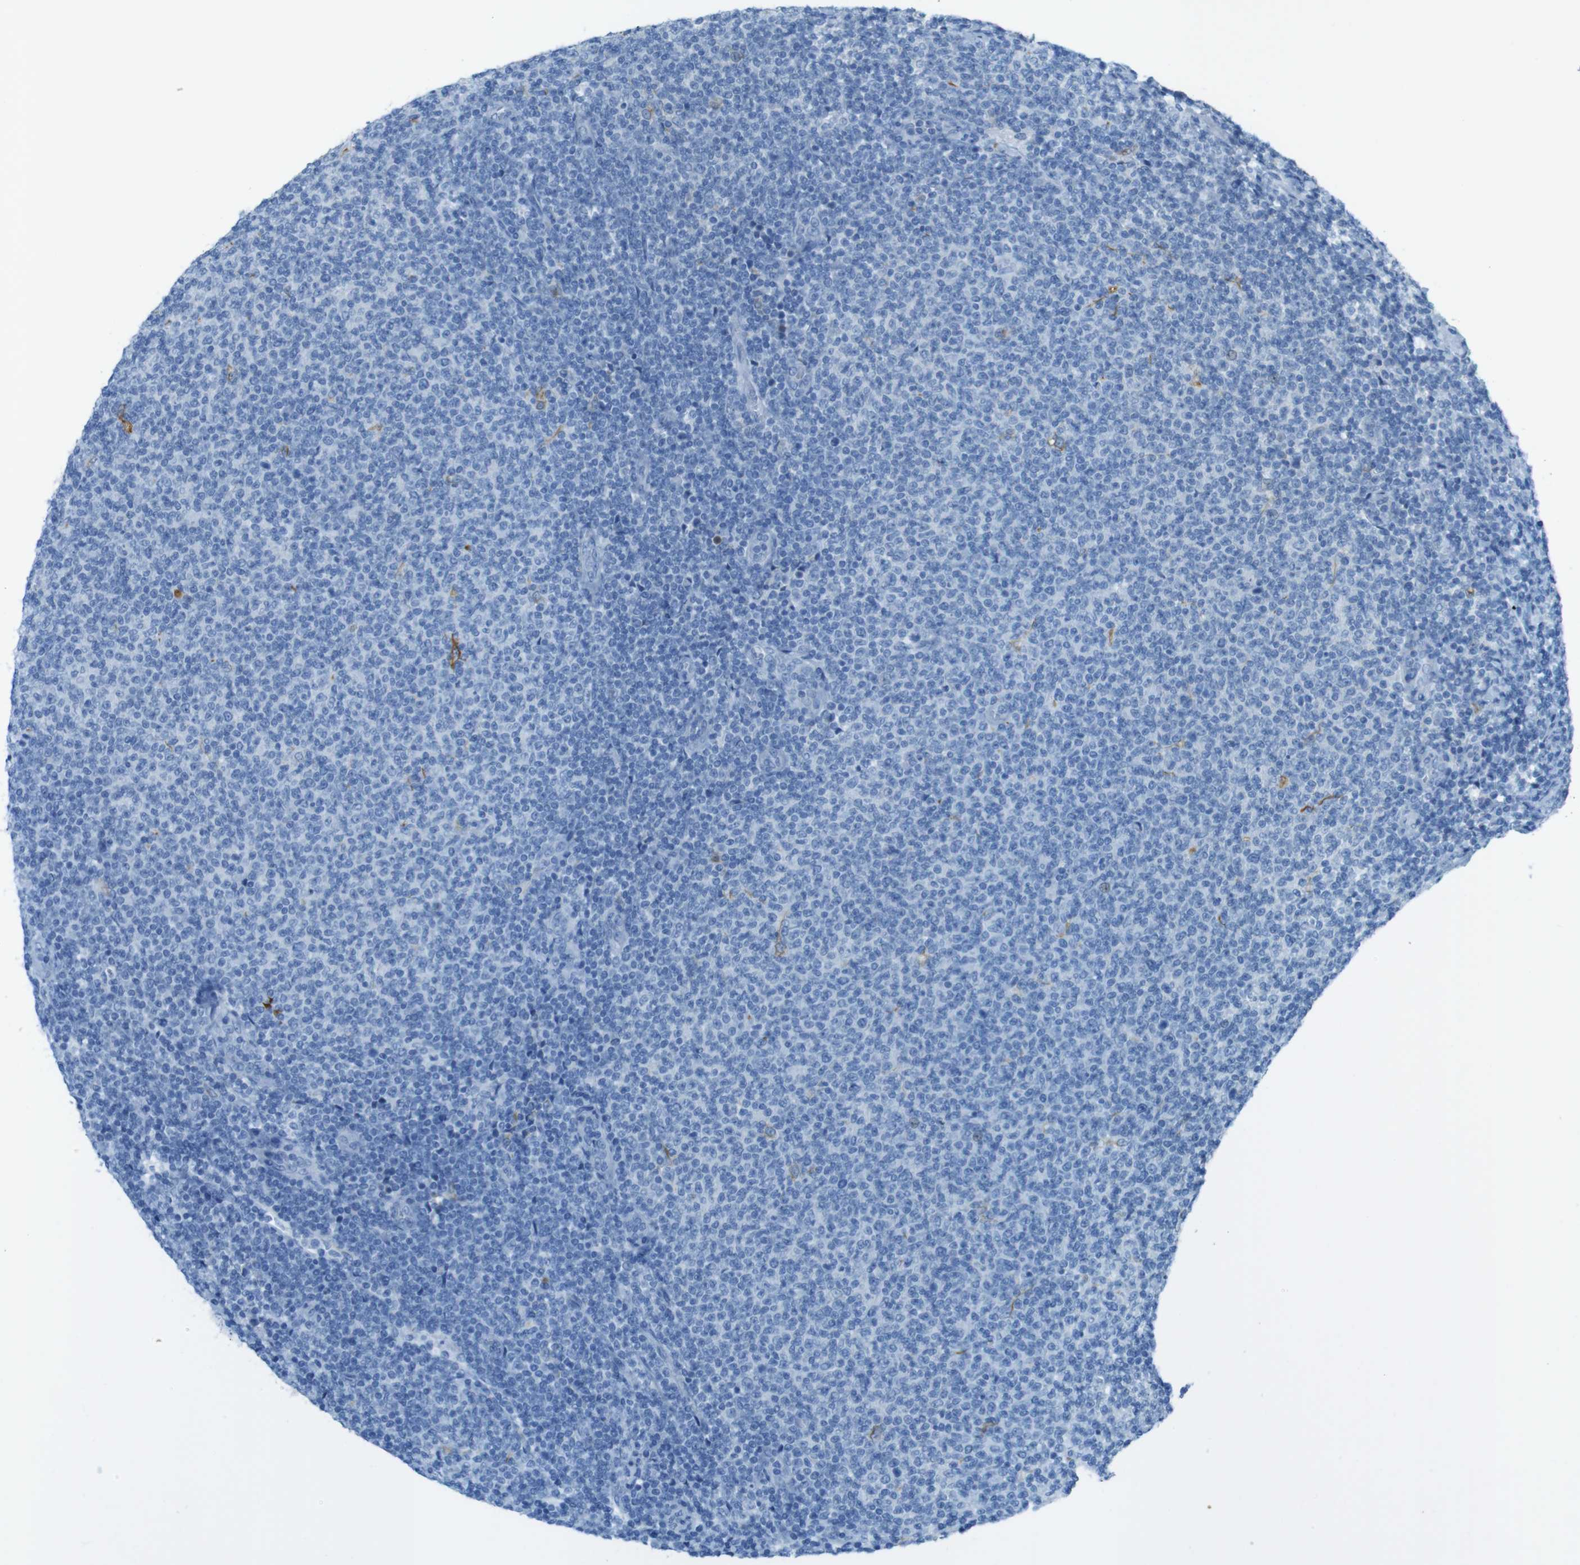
{"staining": {"intensity": "negative", "quantity": "none", "location": "none"}, "tissue": "lymphoma", "cell_type": "Tumor cells", "image_type": "cancer", "snomed": [{"axis": "morphology", "description": "Malignant lymphoma, non-Hodgkin's type, Low grade"}, {"axis": "topography", "description": "Lymph node"}], "caption": "Protein analysis of malignant lymphoma, non-Hodgkin's type (low-grade) exhibits no significant staining in tumor cells.", "gene": "CD320", "patient": {"sex": "male", "age": 66}}